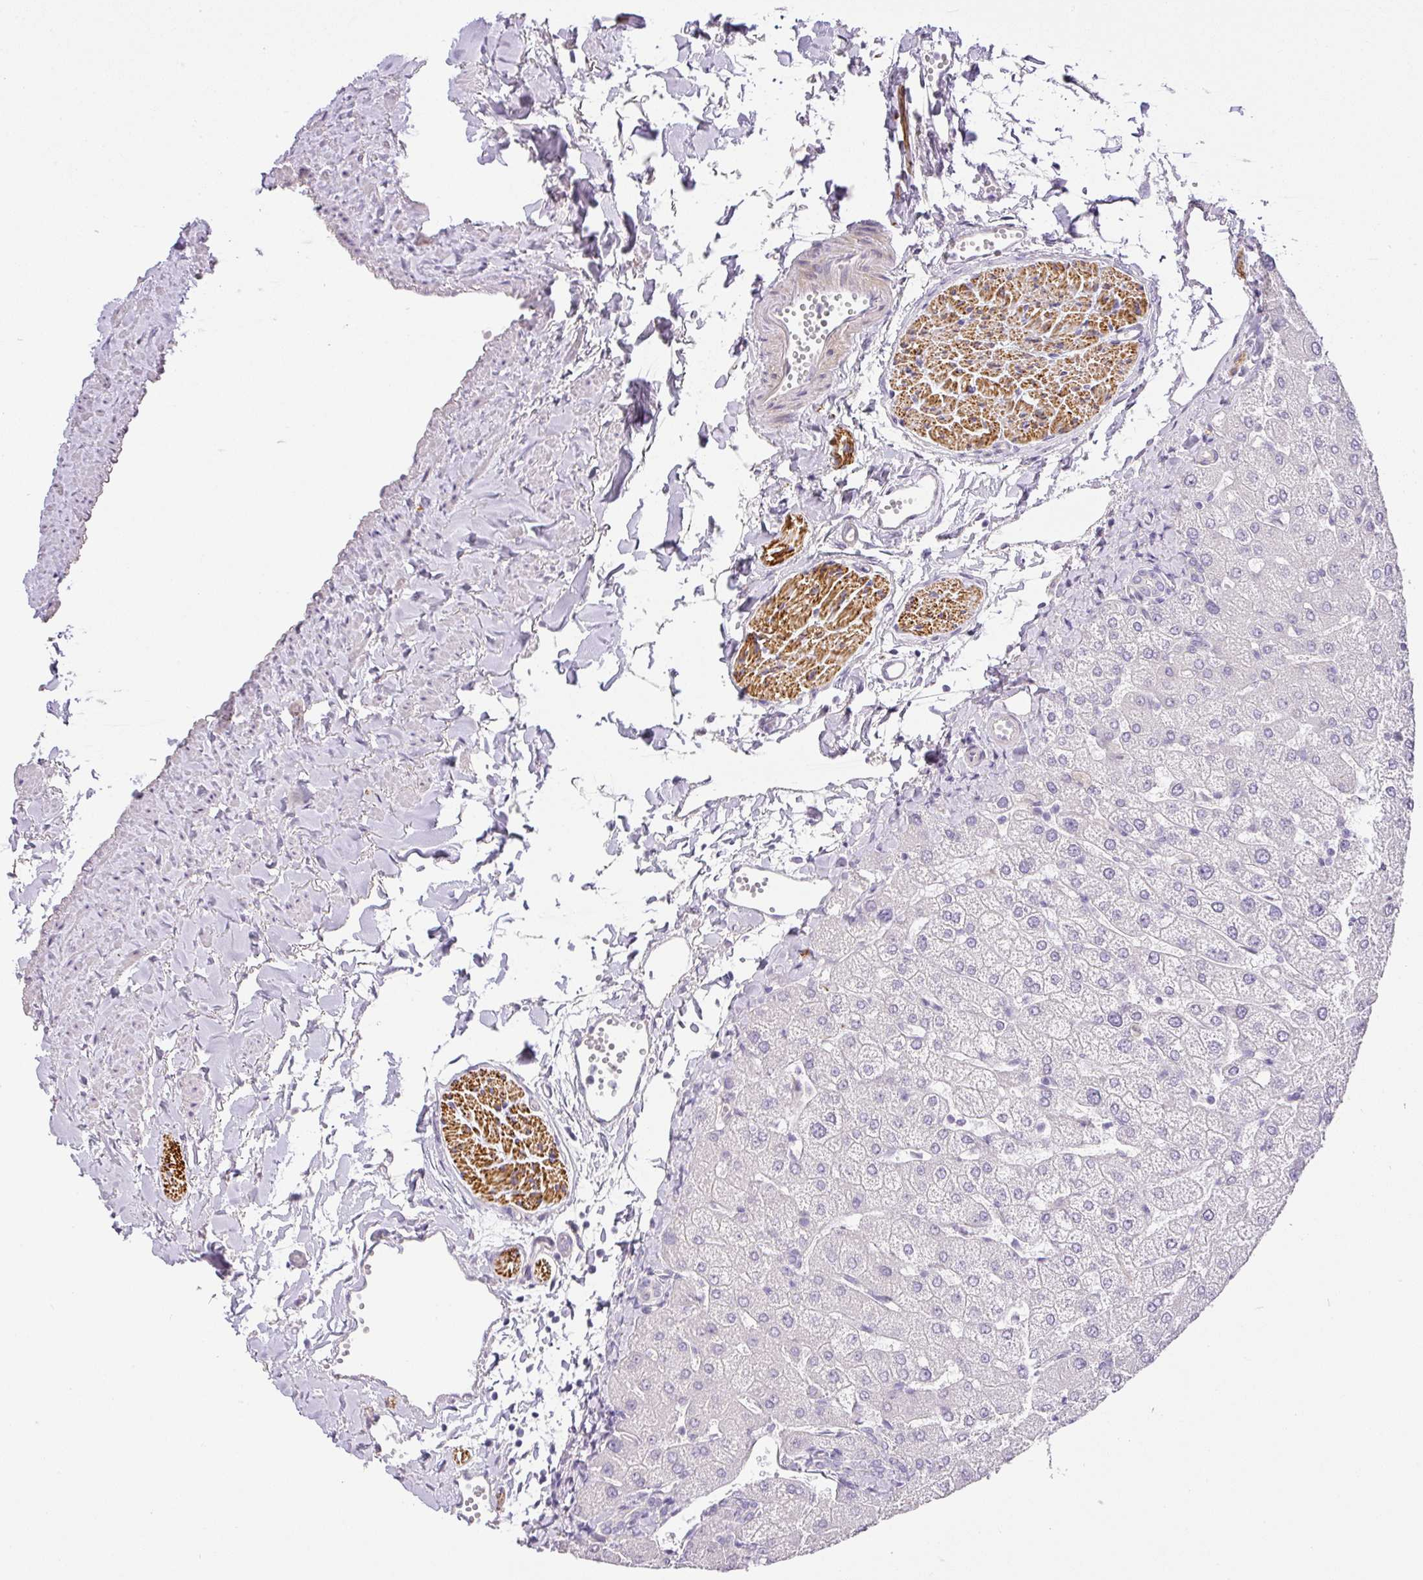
{"staining": {"intensity": "negative", "quantity": "none", "location": "none"}, "tissue": "liver", "cell_type": "Cholangiocytes", "image_type": "normal", "snomed": [{"axis": "morphology", "description": "Normal tissue, NOS"}, {"axis": "topography", "description": "Liver"}], "caption": "Immunohistochemical staining of unremarkable liver exhibits no significant expression in cholangiocytes.", "gene": "RAX2", "patient": {"sex": "female", "age": 54}}